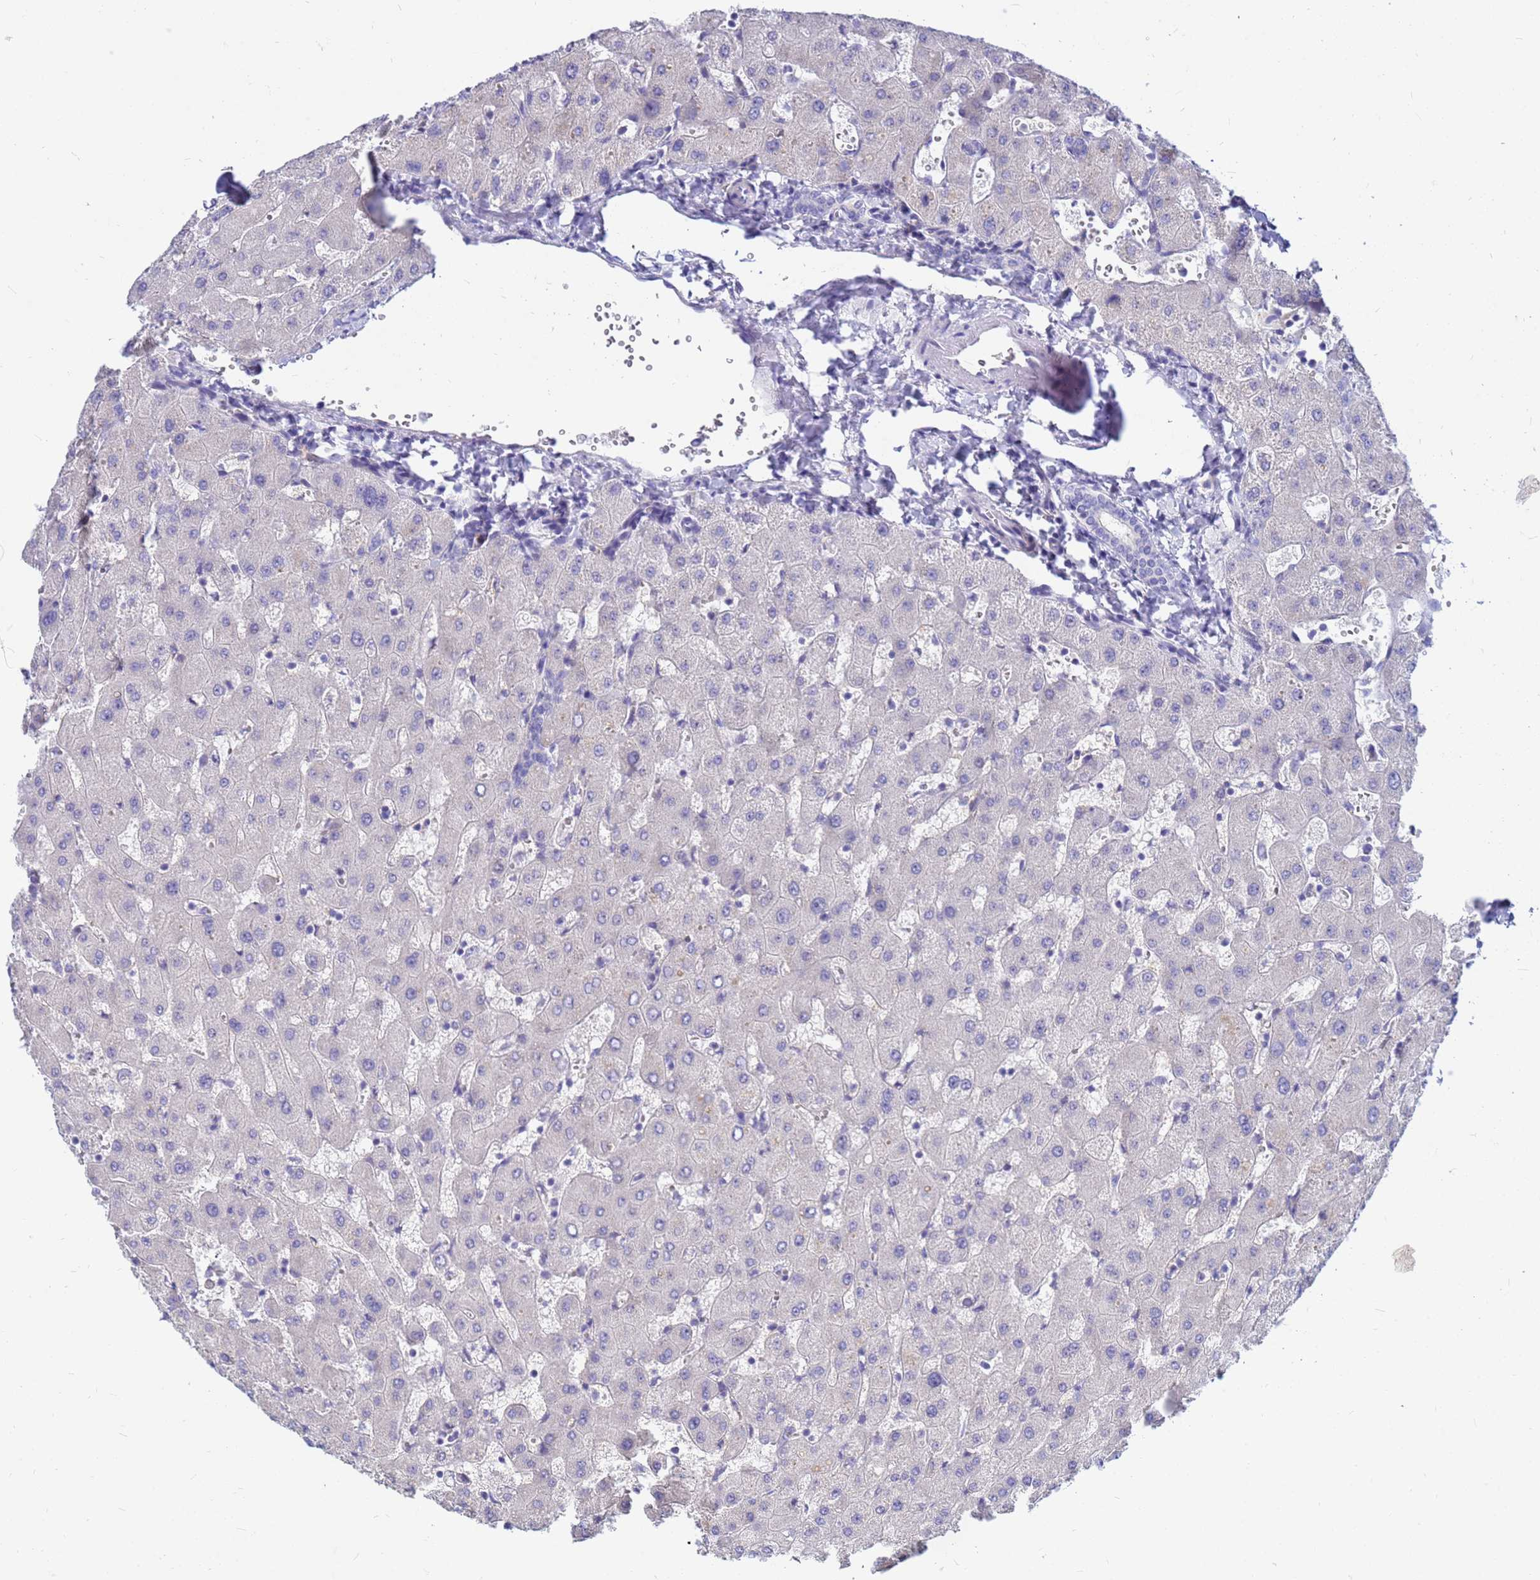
{"staining": {"intensity": "negative", "quantity": "none", "location": "none"}, "tissue": "liver", "cell_type": "Cholangiocytes", "image_type": "normal", "snomed": [{"axis": "morphology", "description": "Normal tissue, NOS"}, {"axis": "topography", "description": "Liver"}], "caption": "Immunohistochemical staining of benign liver shows no significant positivity in cholangiocytes. Nuclei are stained in blue.", "gene": "DPRX", "patient": {"sex": "female", "age": 63}}